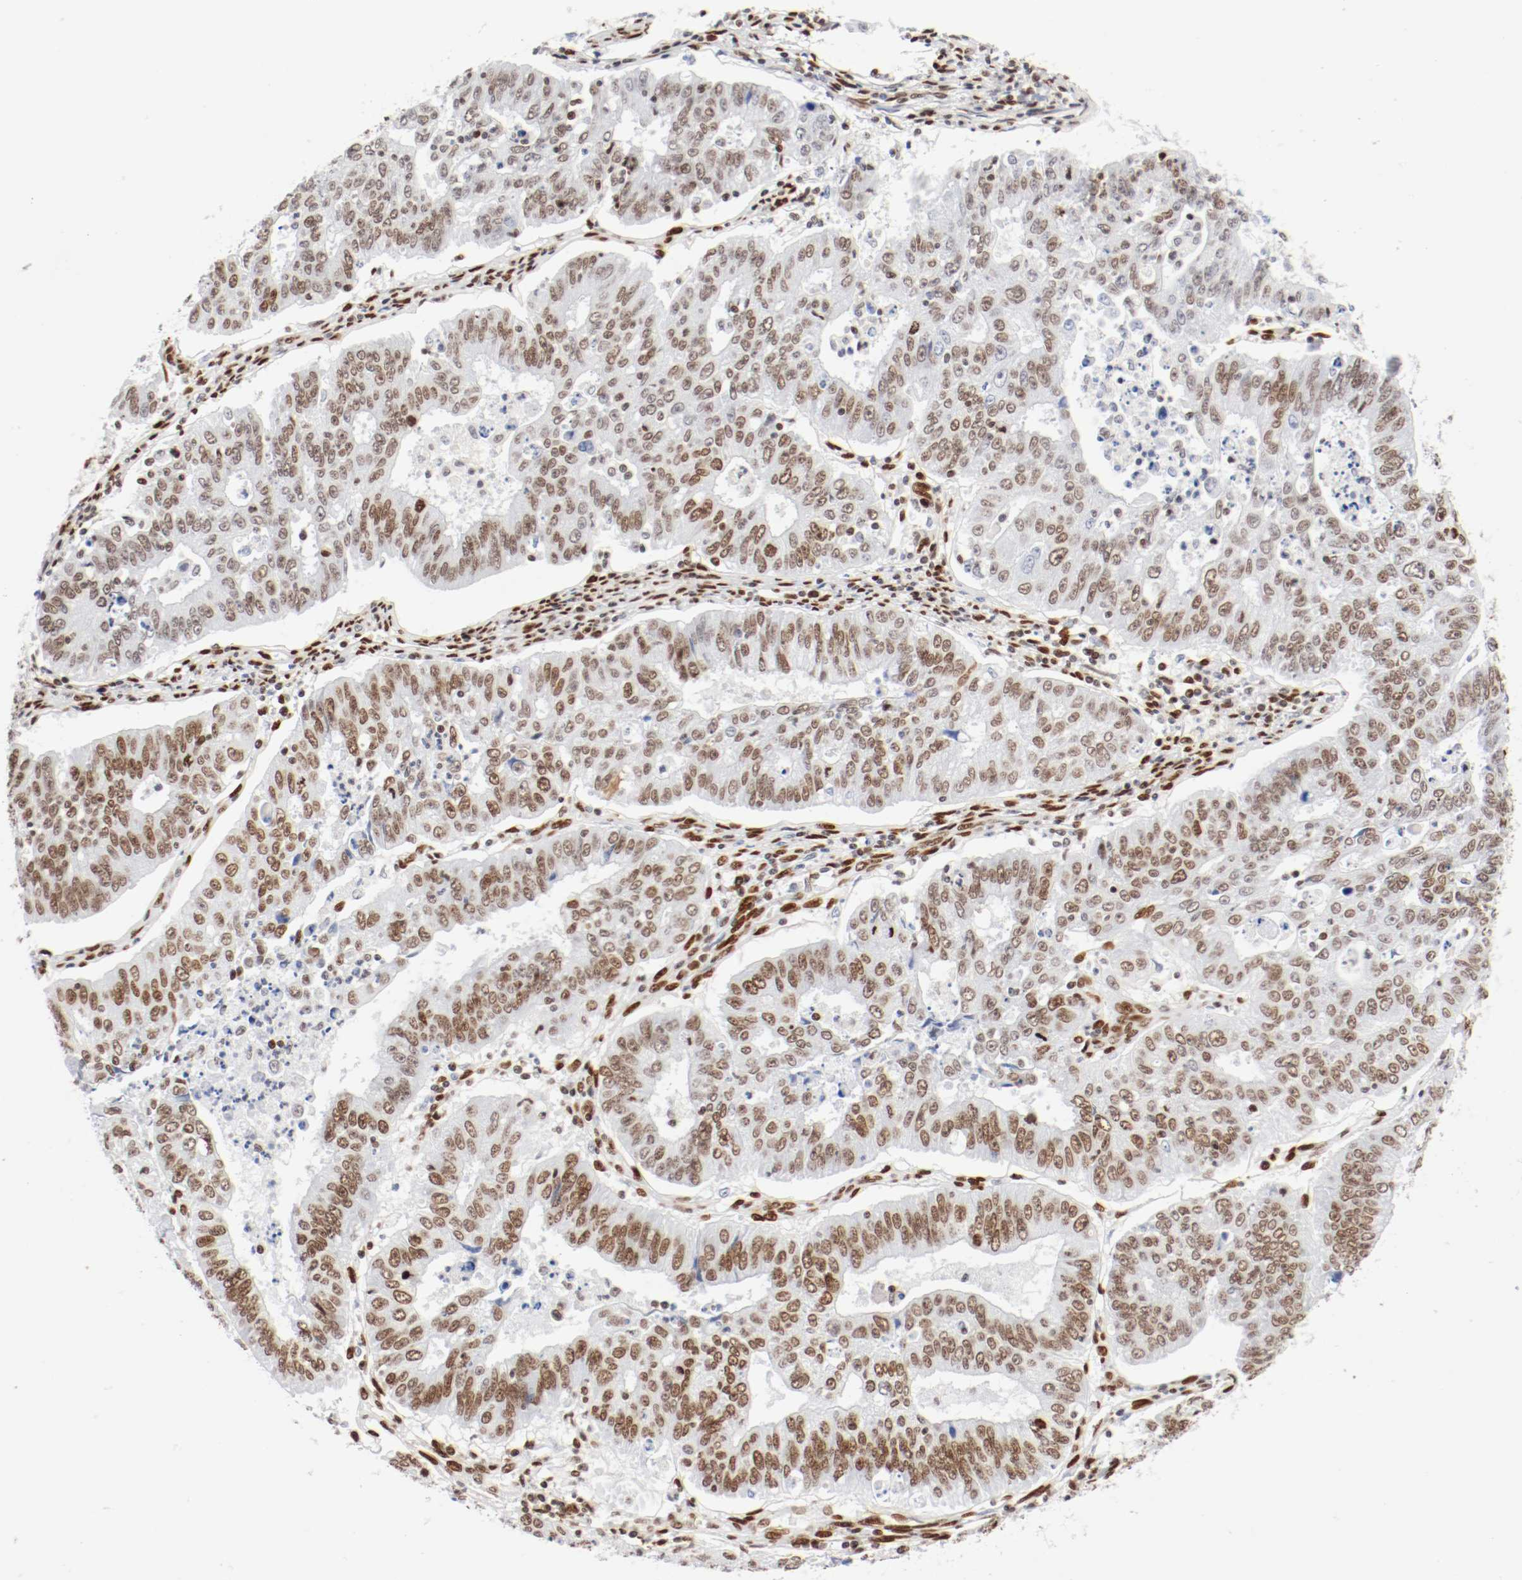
{"staining": {"intensity": "moderate", "quantity": ">75%", "location": "nuclear"}, "tissue": "endometrial cancer", "cell_type": "Tumor cells", "image_type": "cancer", "snomed": [{"axis": "morphology", "description": "Adenocarcinoma, NOS"}, {"axis": "topography", "description": "Endometrium"}], "caption": "Immunohistochemistry histopathology image of neoplastic tissue: endometrial adenocarcinoma stained using IHC displays medium levels of moderate protein expression localized specifically in the nuclear of tumor cells, appearing as a nuclear brown color.", "gene": "CTBP1", "patient": {"sex": "female", "age": 42}}